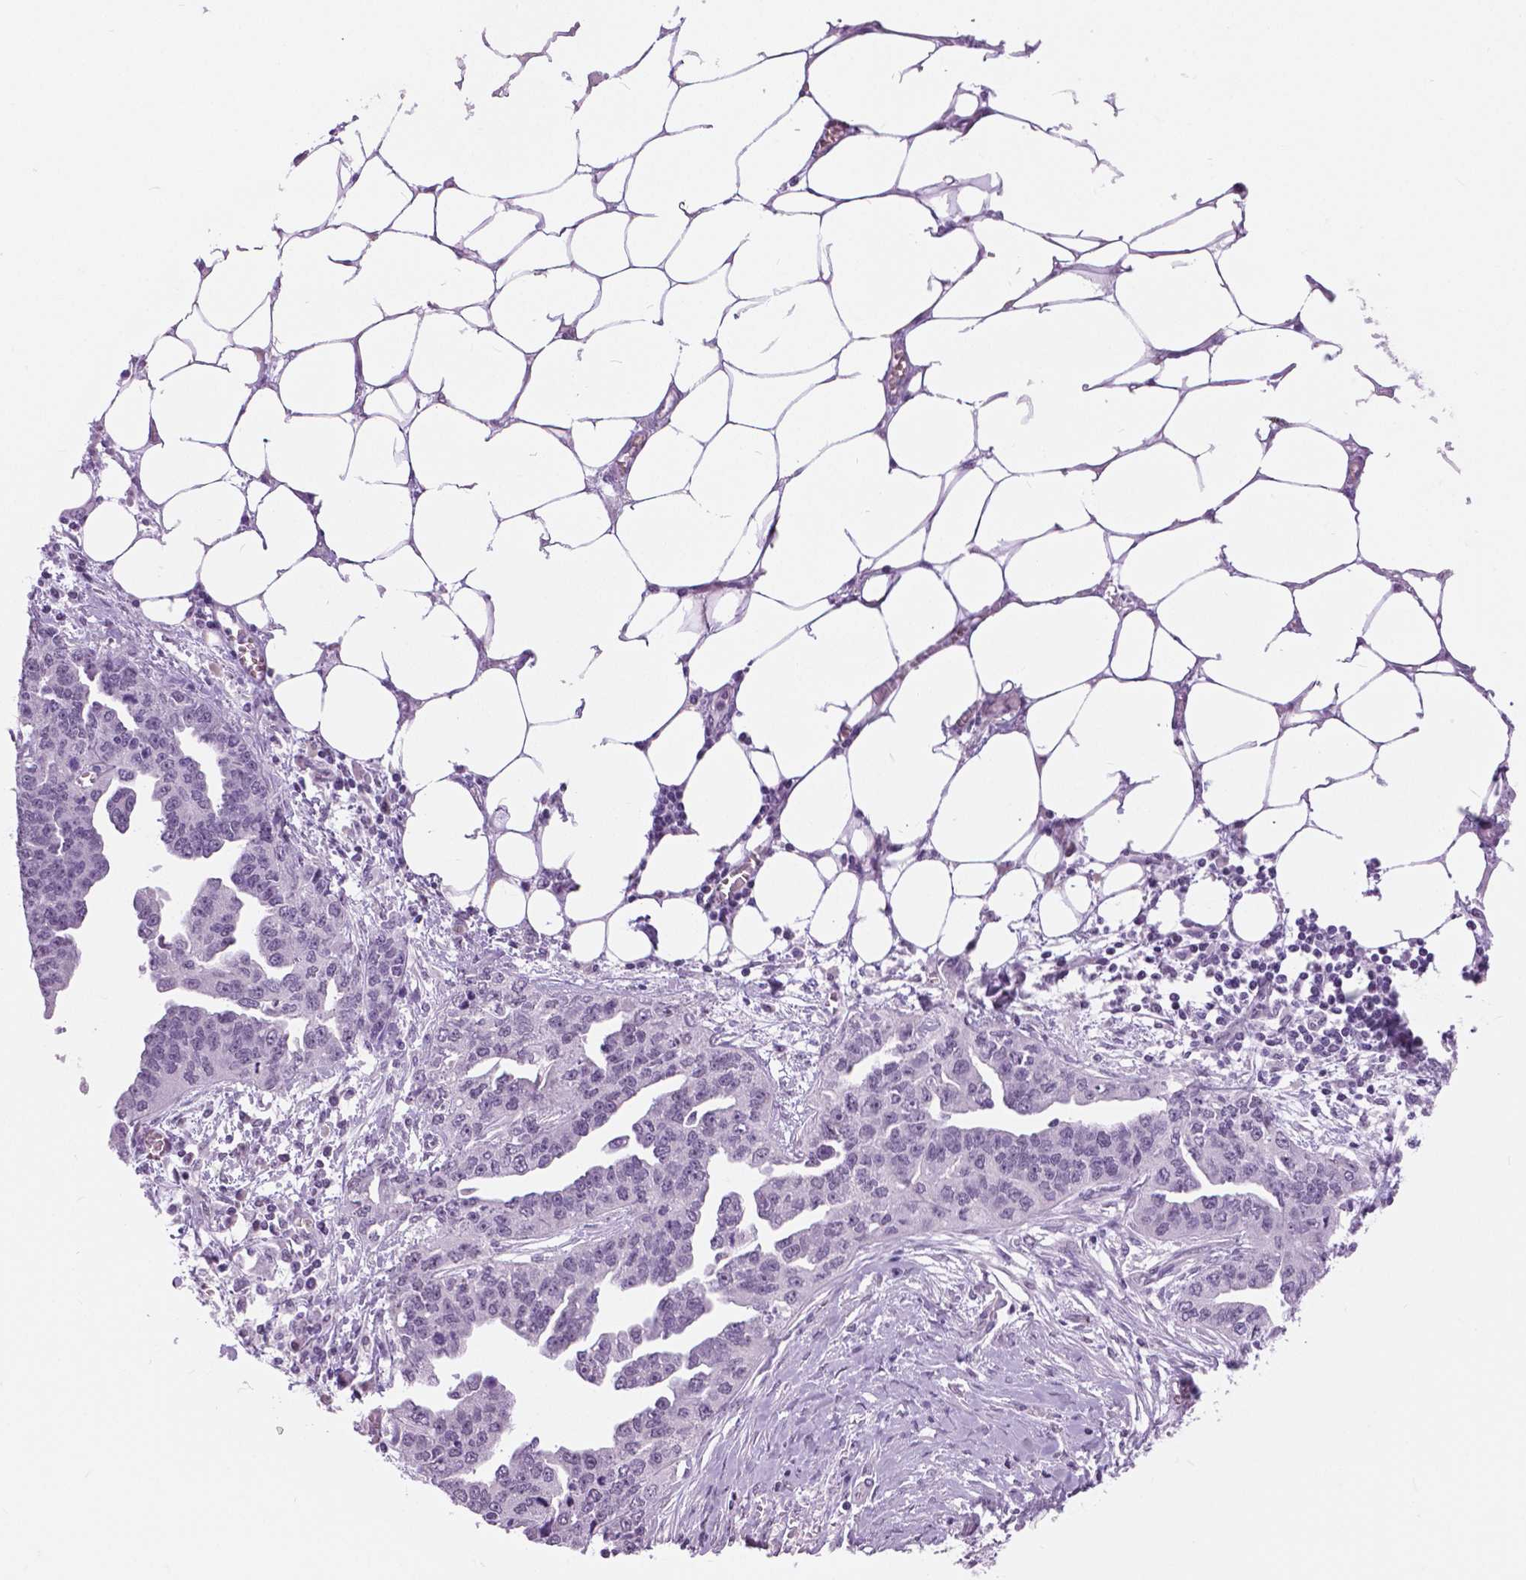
{"staining": {"intensity": "negative", "quantity": "none", "location": "none"}, "tissue": "ovarian cancer", "cell_type": "Tumor cells", "image_type": "cancer", "snomed": [{"axis": "morphology", "description": "Cystadenocarcinoma, serous, NOS"}, {"axis": "topography", "description": "Ovary"}], "caption": "Immunohistochemistry micrograph of serous cystadenocarcinoma (ovarian) stained for a protein (brown), which shows no positivity in tumor cells. (DAB (3,3'-diaminobenzidine) IHC visualized using brightfield microscopy, high magnification).", "gene": "MYOM1", "patient": {"sex": "female", "age": 75}}